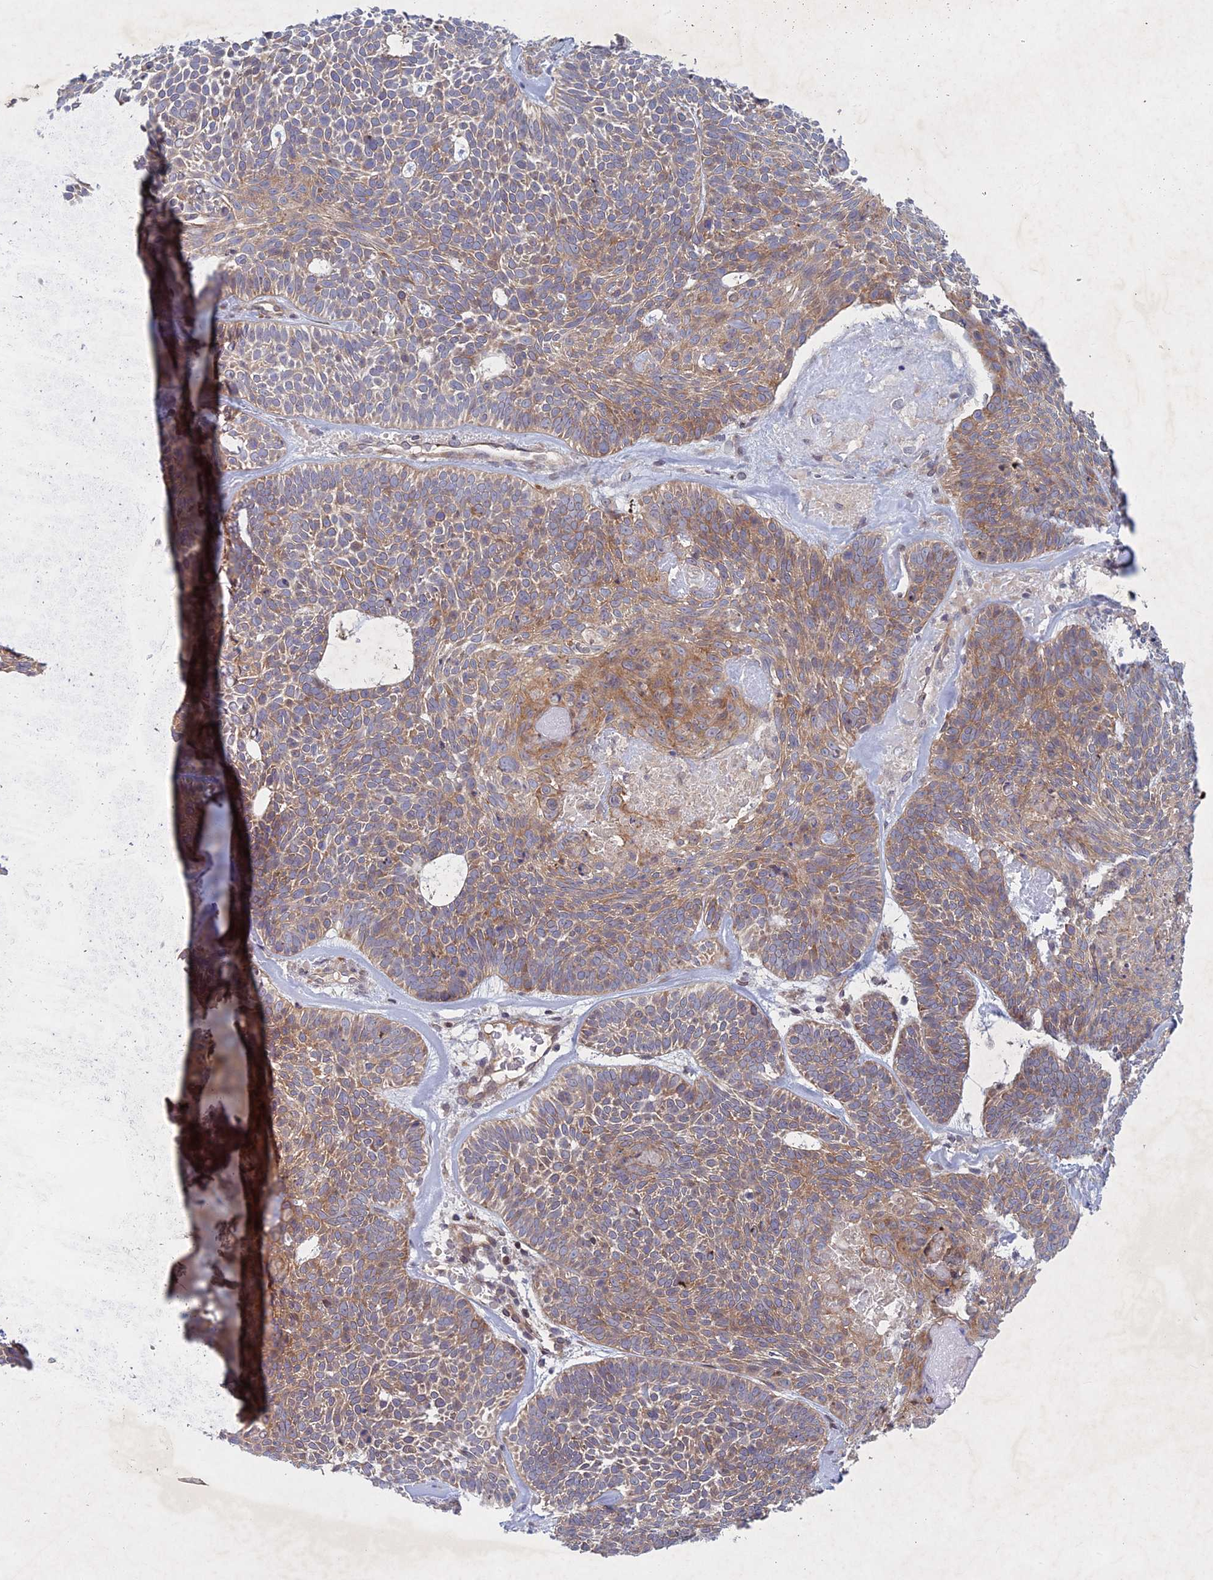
{"staining": {"intensity": "moderate", "quantity": "25%-75%", "location": "cytoplasmic/membranous"}, "tissue": "skin cancer", "cell_type": "Tumor cells", "image_type": "cancer", "snomed": [{"axis": "morphology", "description": "Basal cell carcinoma"}, {"axis": "topography", "description": "Skin"}], "caption": "A brown stain highlights moderate cytoplasmic/membranous staining of a protein in basal cell carcinoma (skin) tumor cells. (Brightfield microscopy of DAB IHC at high magnification).", "gene": "PTHLH", "patient": {"sex": "male", "age": 85}}